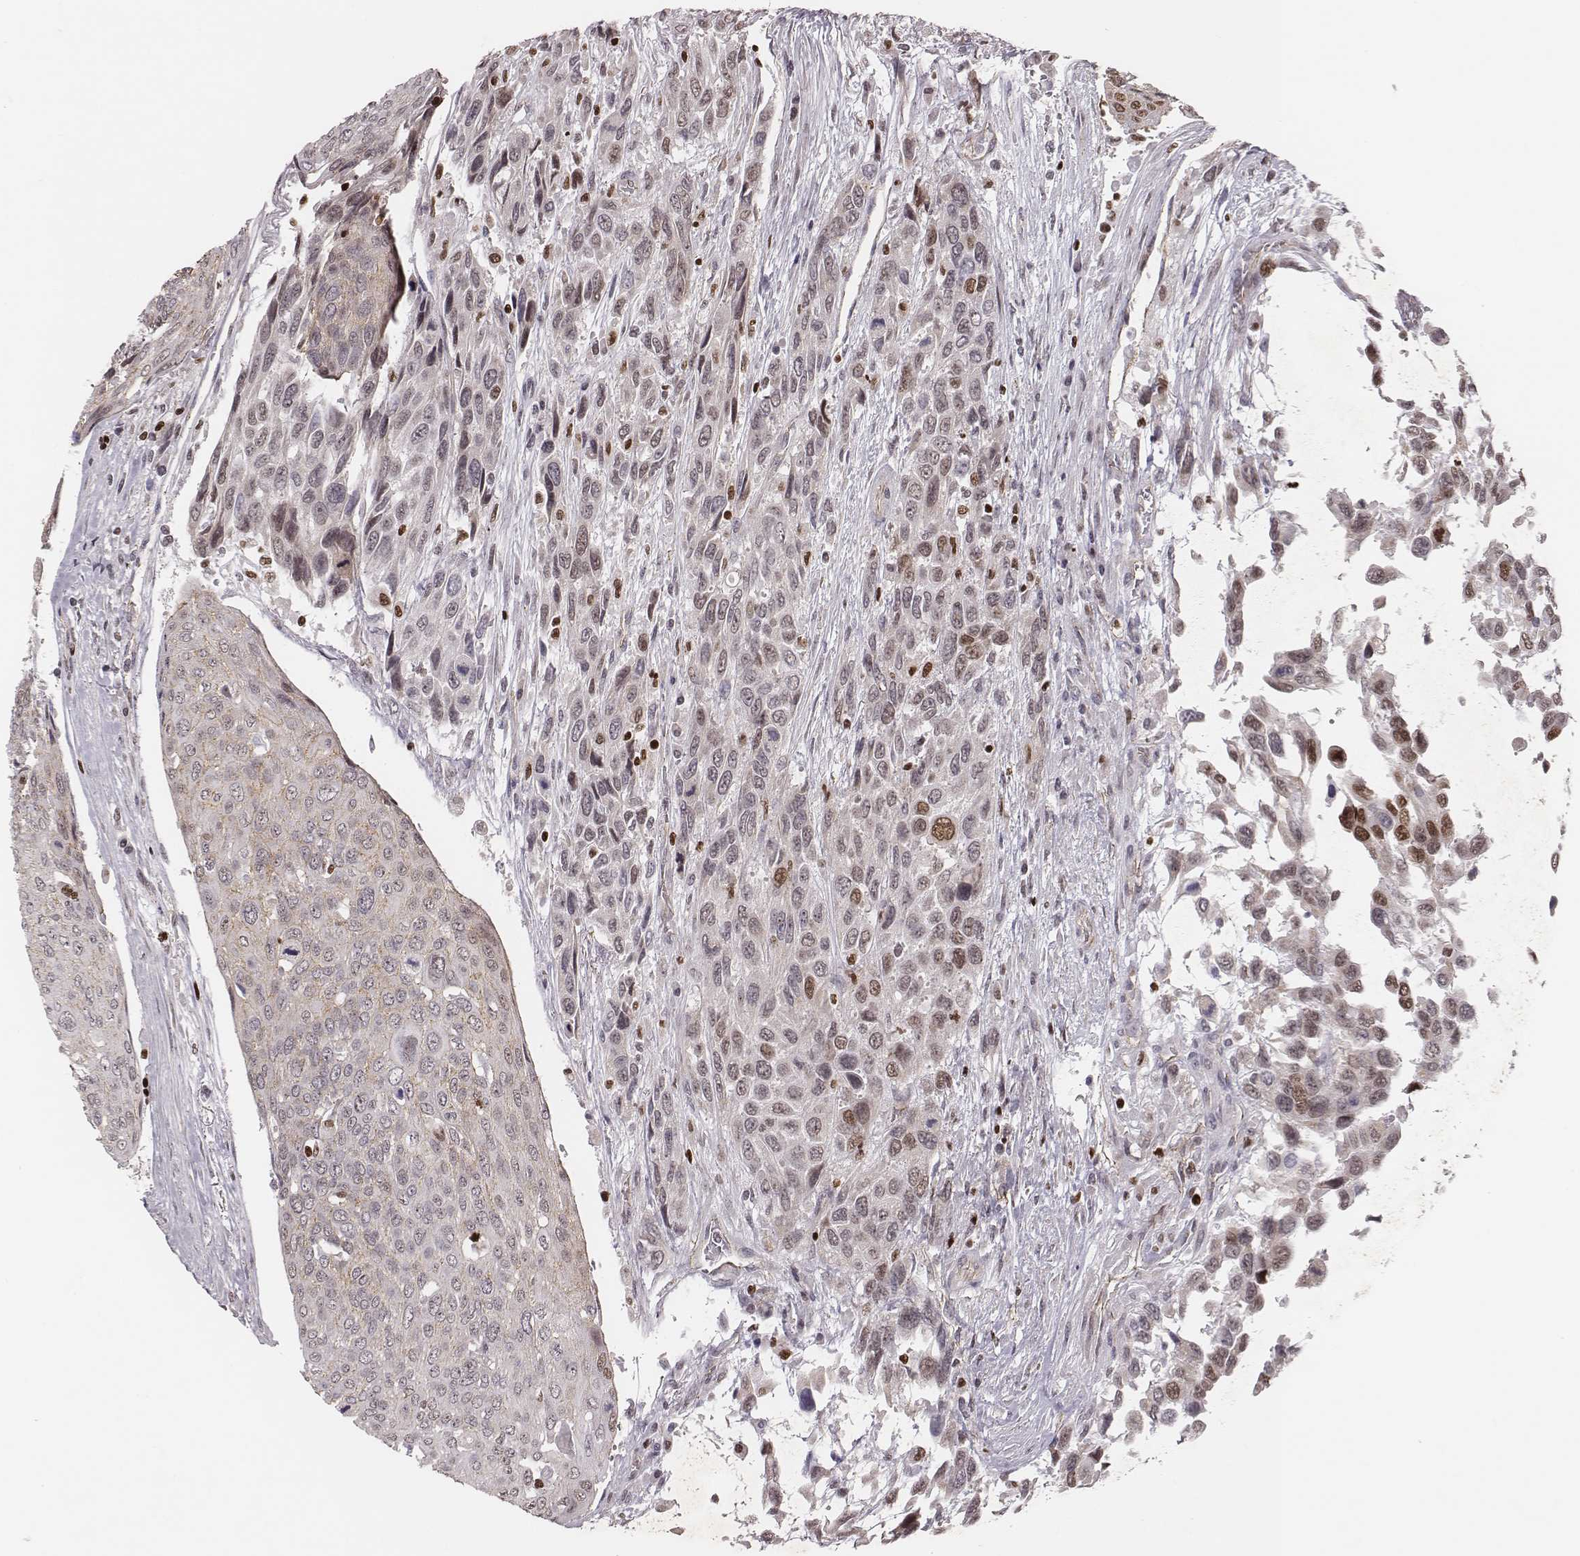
{"staining": {"intensity": "moderate", "quantity": "25%-75%", "location": "cytoplasmic/membranous,nuclear"}, "tissue": "urothelial cancer", "cell_type": "Tumor cells", "image_type": "cancer", "snomed": [{"axis": "morphology", "description": "Urothelial carcinoma, High grade"}, {"axis": "topography", "description": "Urinary bladder"}], "caption": "The immunohistochemical stain highlights moderate cytoplasmic/membranous and nuclear staining in tumor cells of urothelial carcinoma (high-grade) tissue.", "gene": "WDR59", "patient": {"sex": "female", "age": 70}}